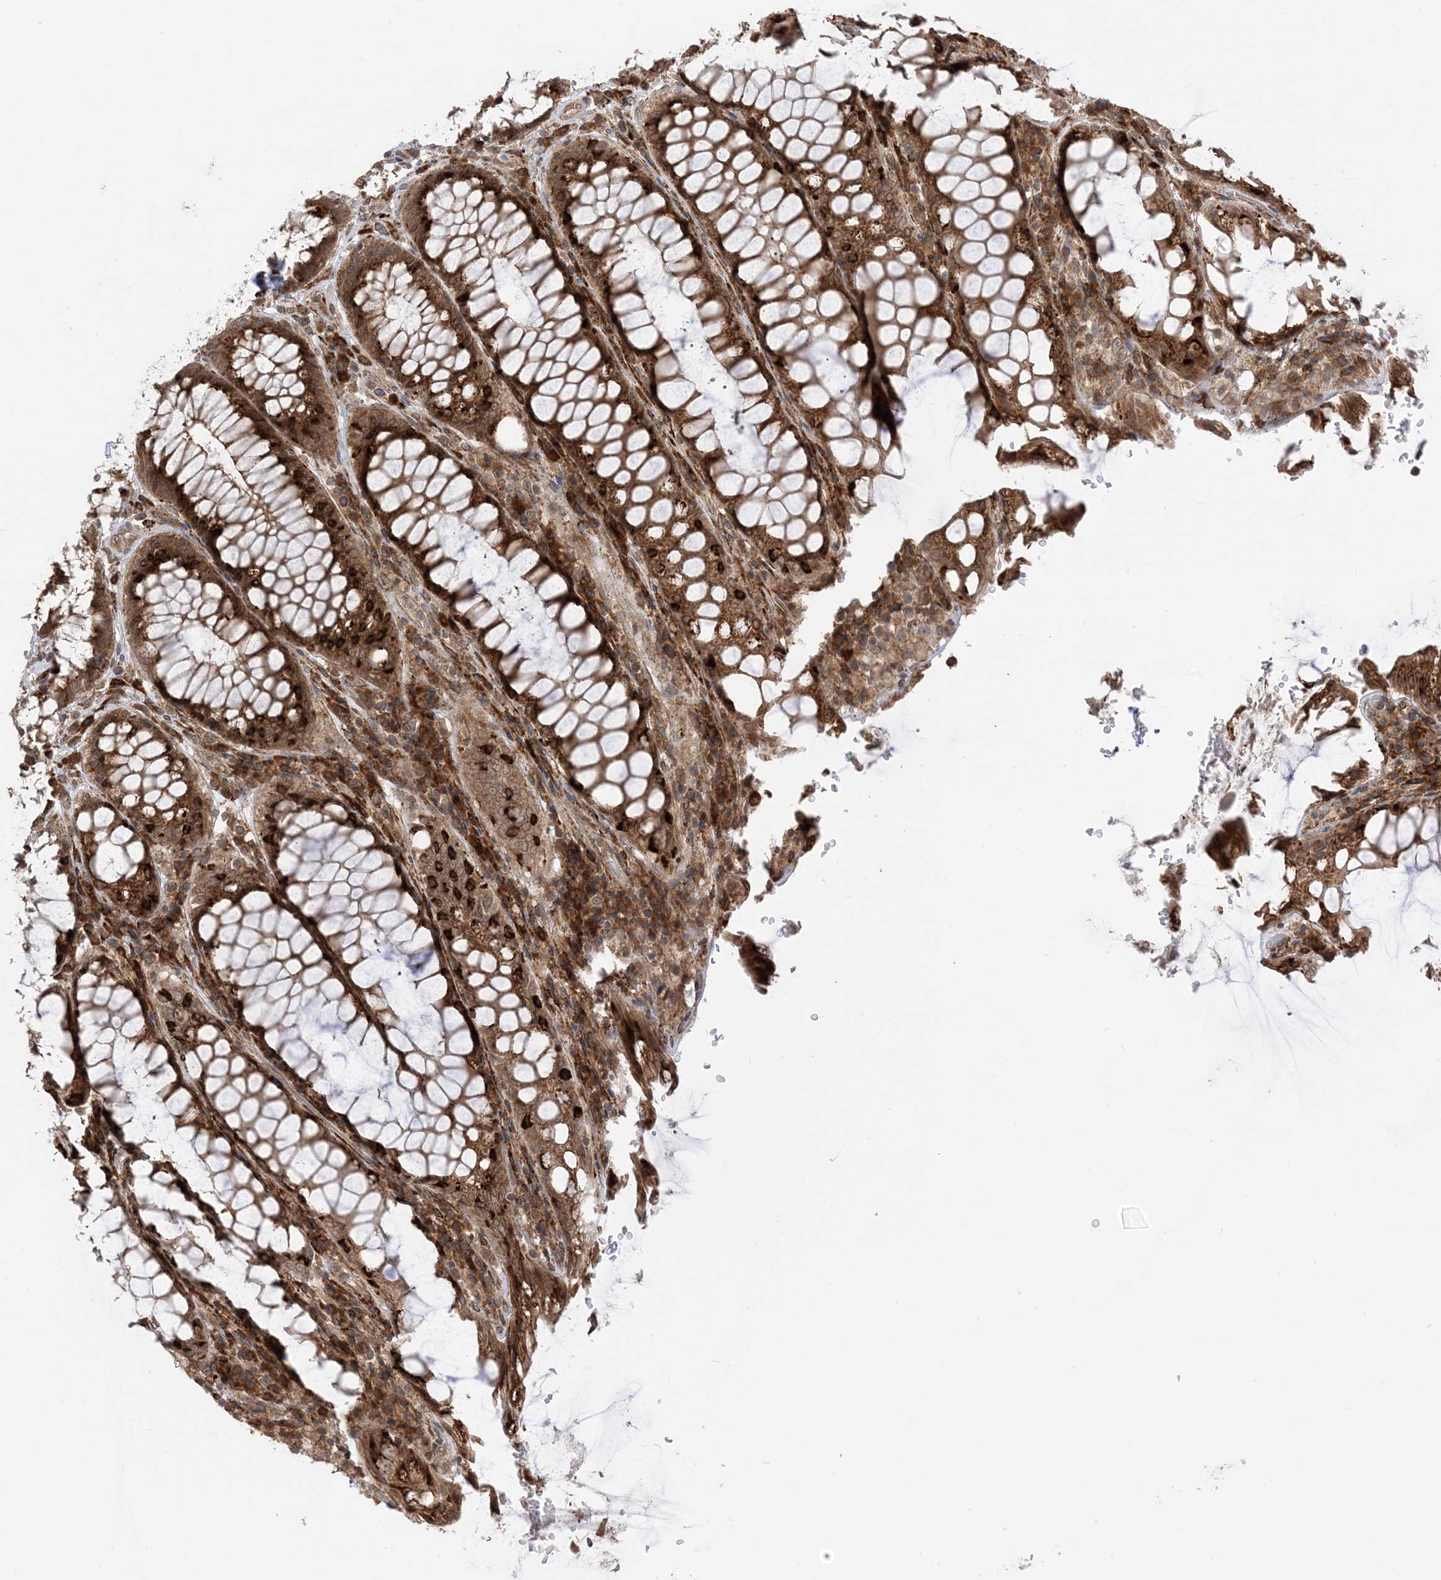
{"staining": {"intensity": "strong", "quantity": ">75%", "location": "cytoplasmic/membranous"}, "tissue": "rectum", "cell_type": "Glandular cells", "image_type": "normal", "snomed": [{"axis": "morphology", "description": "Normal tissue, NOS"}, {"axis": "topography", "description": "Rectum"}], "caption": "Immunohistochemical staining of unremarkable human rectum exhibits strong cytoplasmic/membranous protein positivity in approximately >75% of glandular cells.", "gene": "METTL21A", "patient": {"sex": "male", "age": 64}}